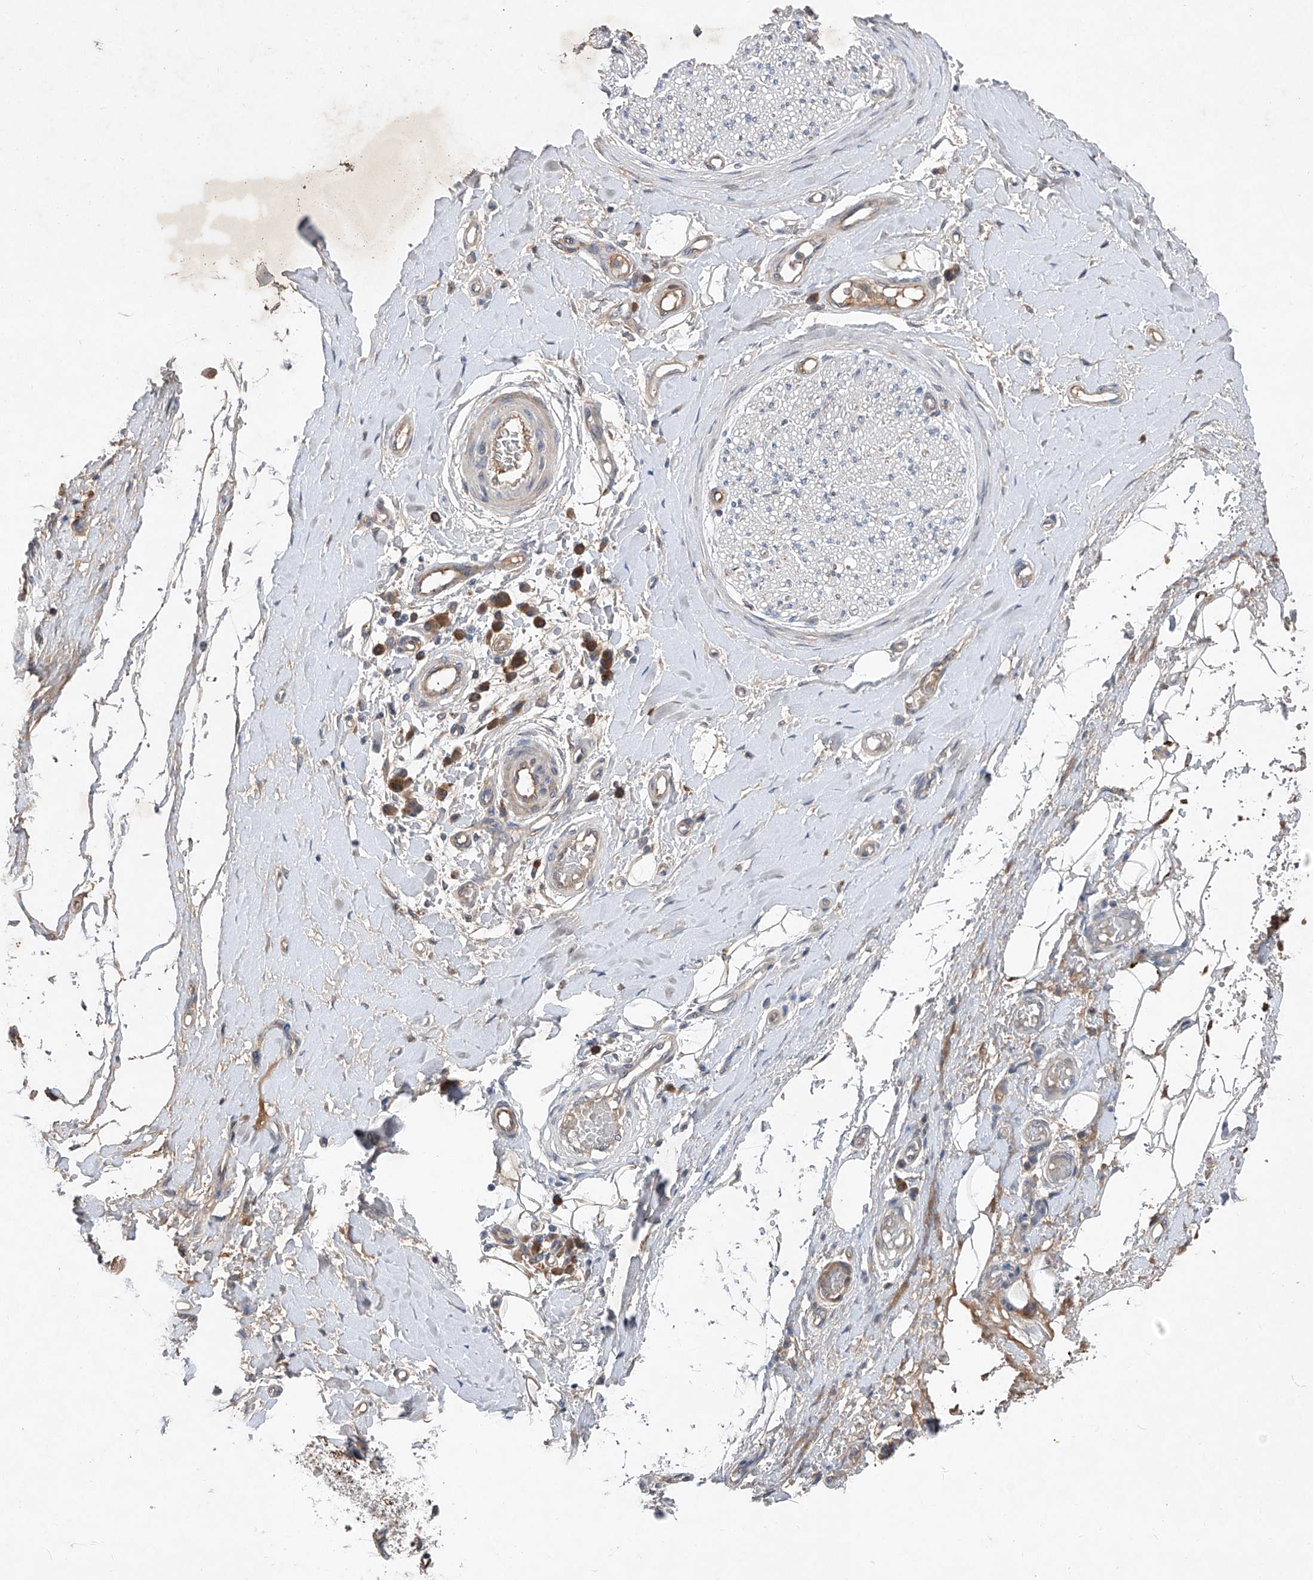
{"staining": {"intensity": "negative", "quantity": "none", "location": "none"}, "tissue": "adipose tissue", "cell_type": "Adipocytes", "image_type": "normal", "snomed": [{"axis": "morphology", "description": "Normal tissue, NOS"}, {"axis": "morphology", "description": "Adenocarcinoma, NOS"}, {"axis": "topography", "description": "Esophagus"}, {"axis": "topography", "description": "Stomach, upper"}, {"axis": "topography", "description": "Peripheral nerve tissue"}], "caption": "Immunohistochemical staining of benign human adipose tissue reveals no significant staining in adipocytes.", "gene": "FAM135A", "patient": {"sex": "male", "age": 62}}